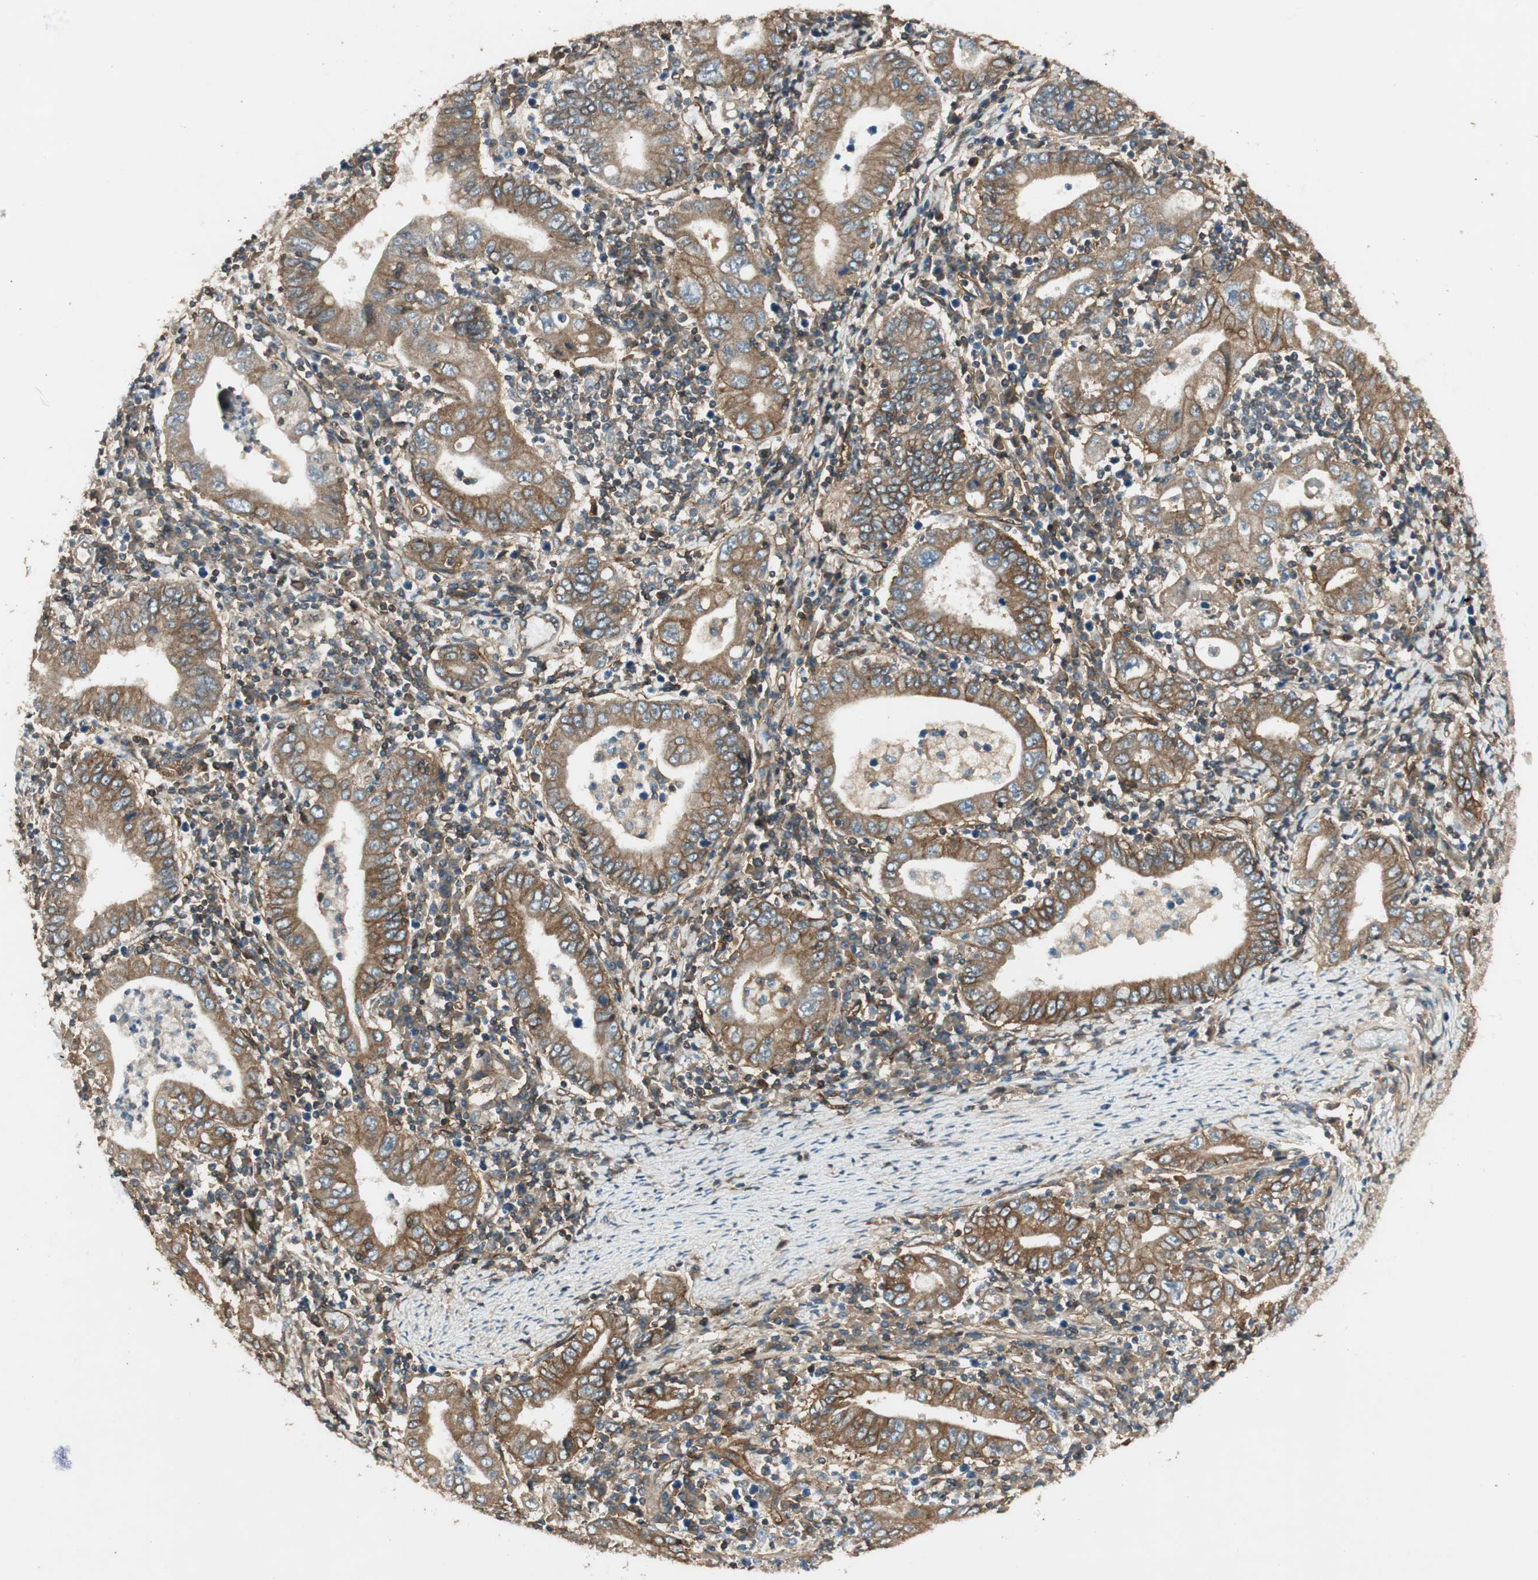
{"staining": {"intensity": "moderate", "quantity": ">75%", "location": "cytoplasmic/membranous"}, "tissue": "stomach cancer", "cell_type": "Tumor cells", "image_type": "cancer", "snomed": [{"axis": "morphology", "description": "Normal tissue, NOS"}, {"axis": "morphology", "description": "Adenocarcinoma, NOS"}, {"axis": "topography", "description": "Esophagus"}, {"axis": "topography", "description": "Stomach, upper"}, {"axis": "topography", "description": "Peripheral nerve tissue"}], "caption": "A brown stain highlights moderate cytoplasmic/membranous expression of a protein in human stomach cancer tumor cells.", "gene": "BTN3A3", "patient": {"sex": "male", "age": 62}}